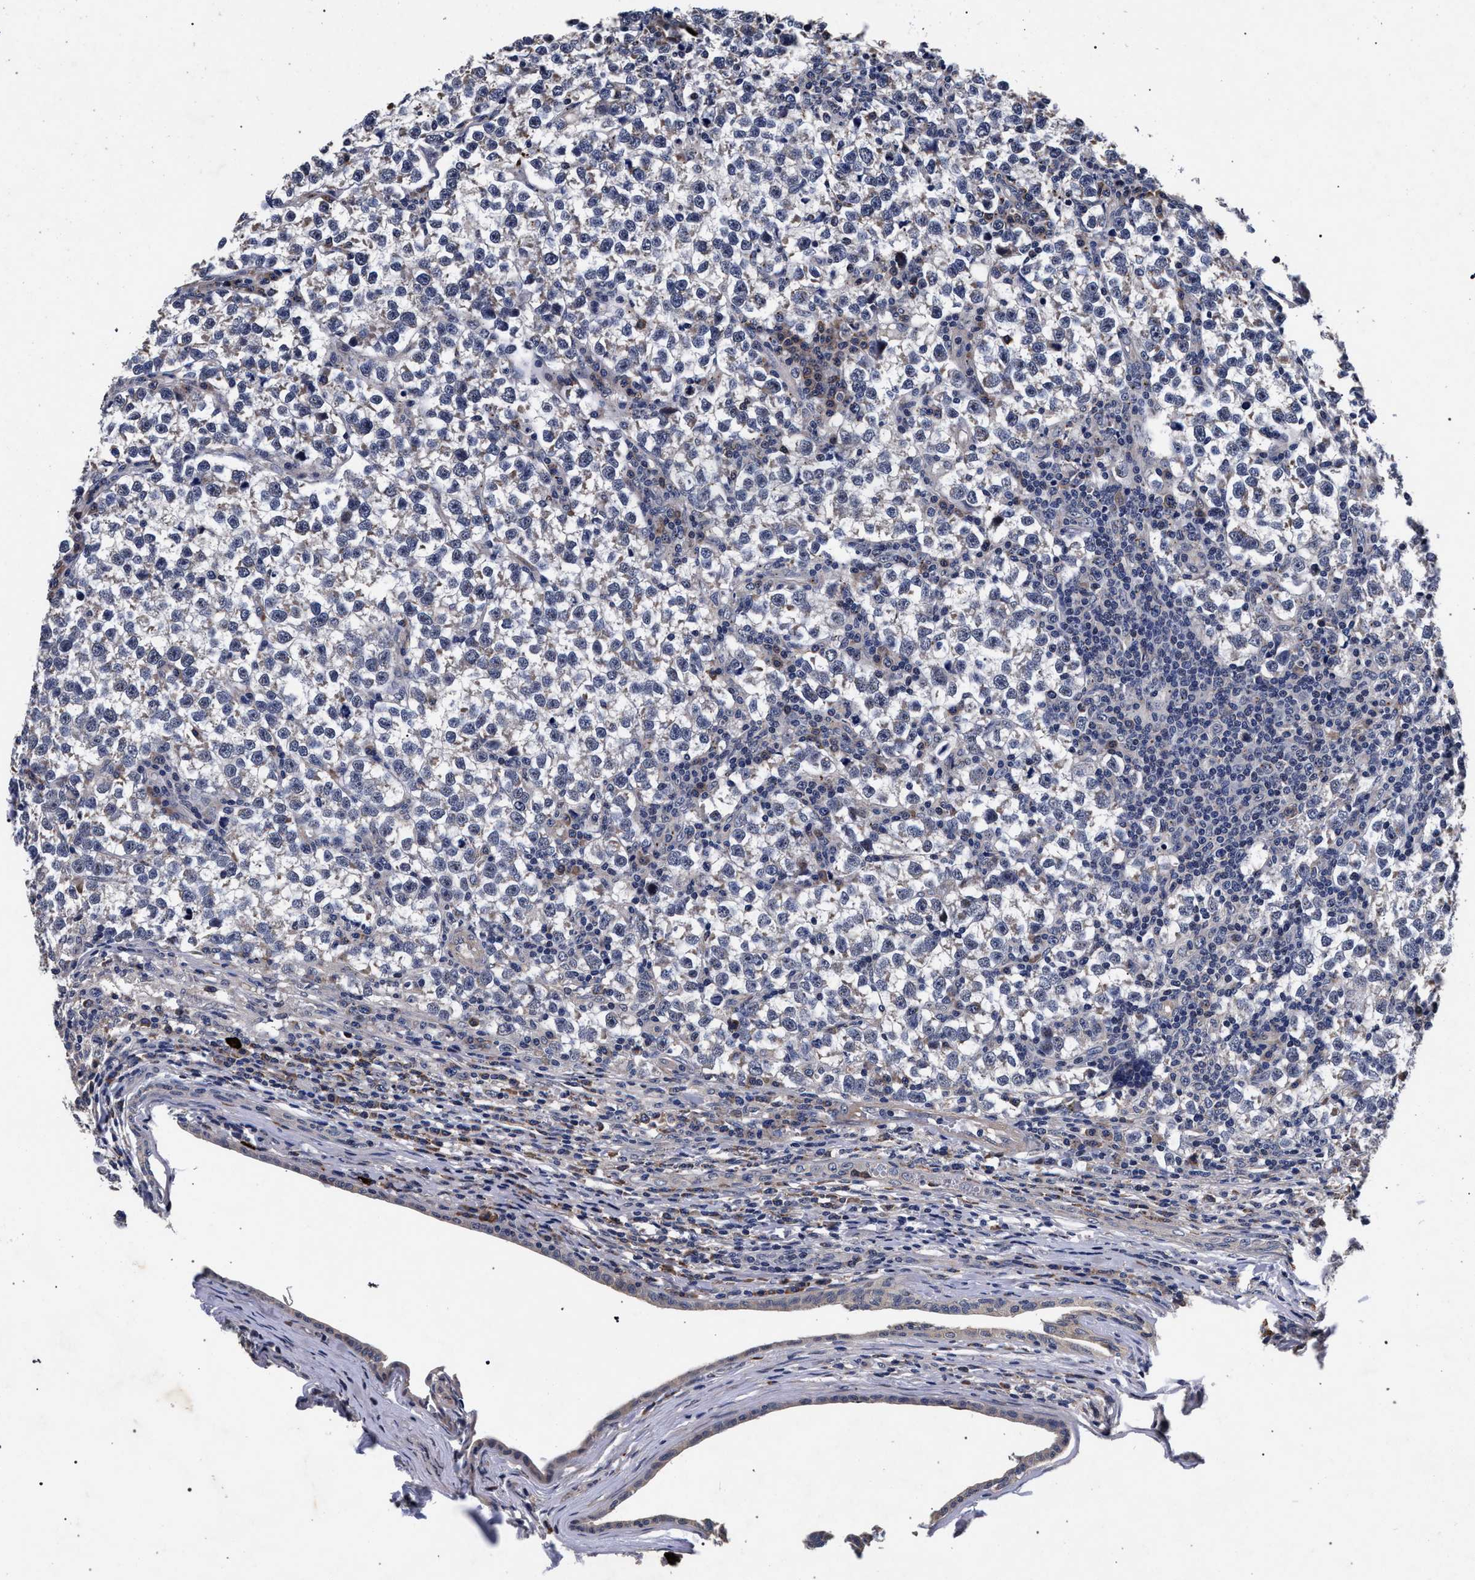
{"staining": {"intensity": "negative", "quantity": "none", "location": "none"}, "tissue": "testis cancer", "cell_type": "Tumor cells", "image_type": "cancer", "snomed": [{"axis": "morphology", "description": "Normal tissue, NOS"}, {"axis": "morphology", "description": "Seminoma, NOS"}, {"axis": "topography", "description": "Testis"}], "caption": "An immunohistochemistry (IHC) histopathology image of testis seminoma is shown. There is no staining in tumor cells of testis seminoma.", "gene": "CFAP95", "patient": {"sex": "male", "age": 43}}